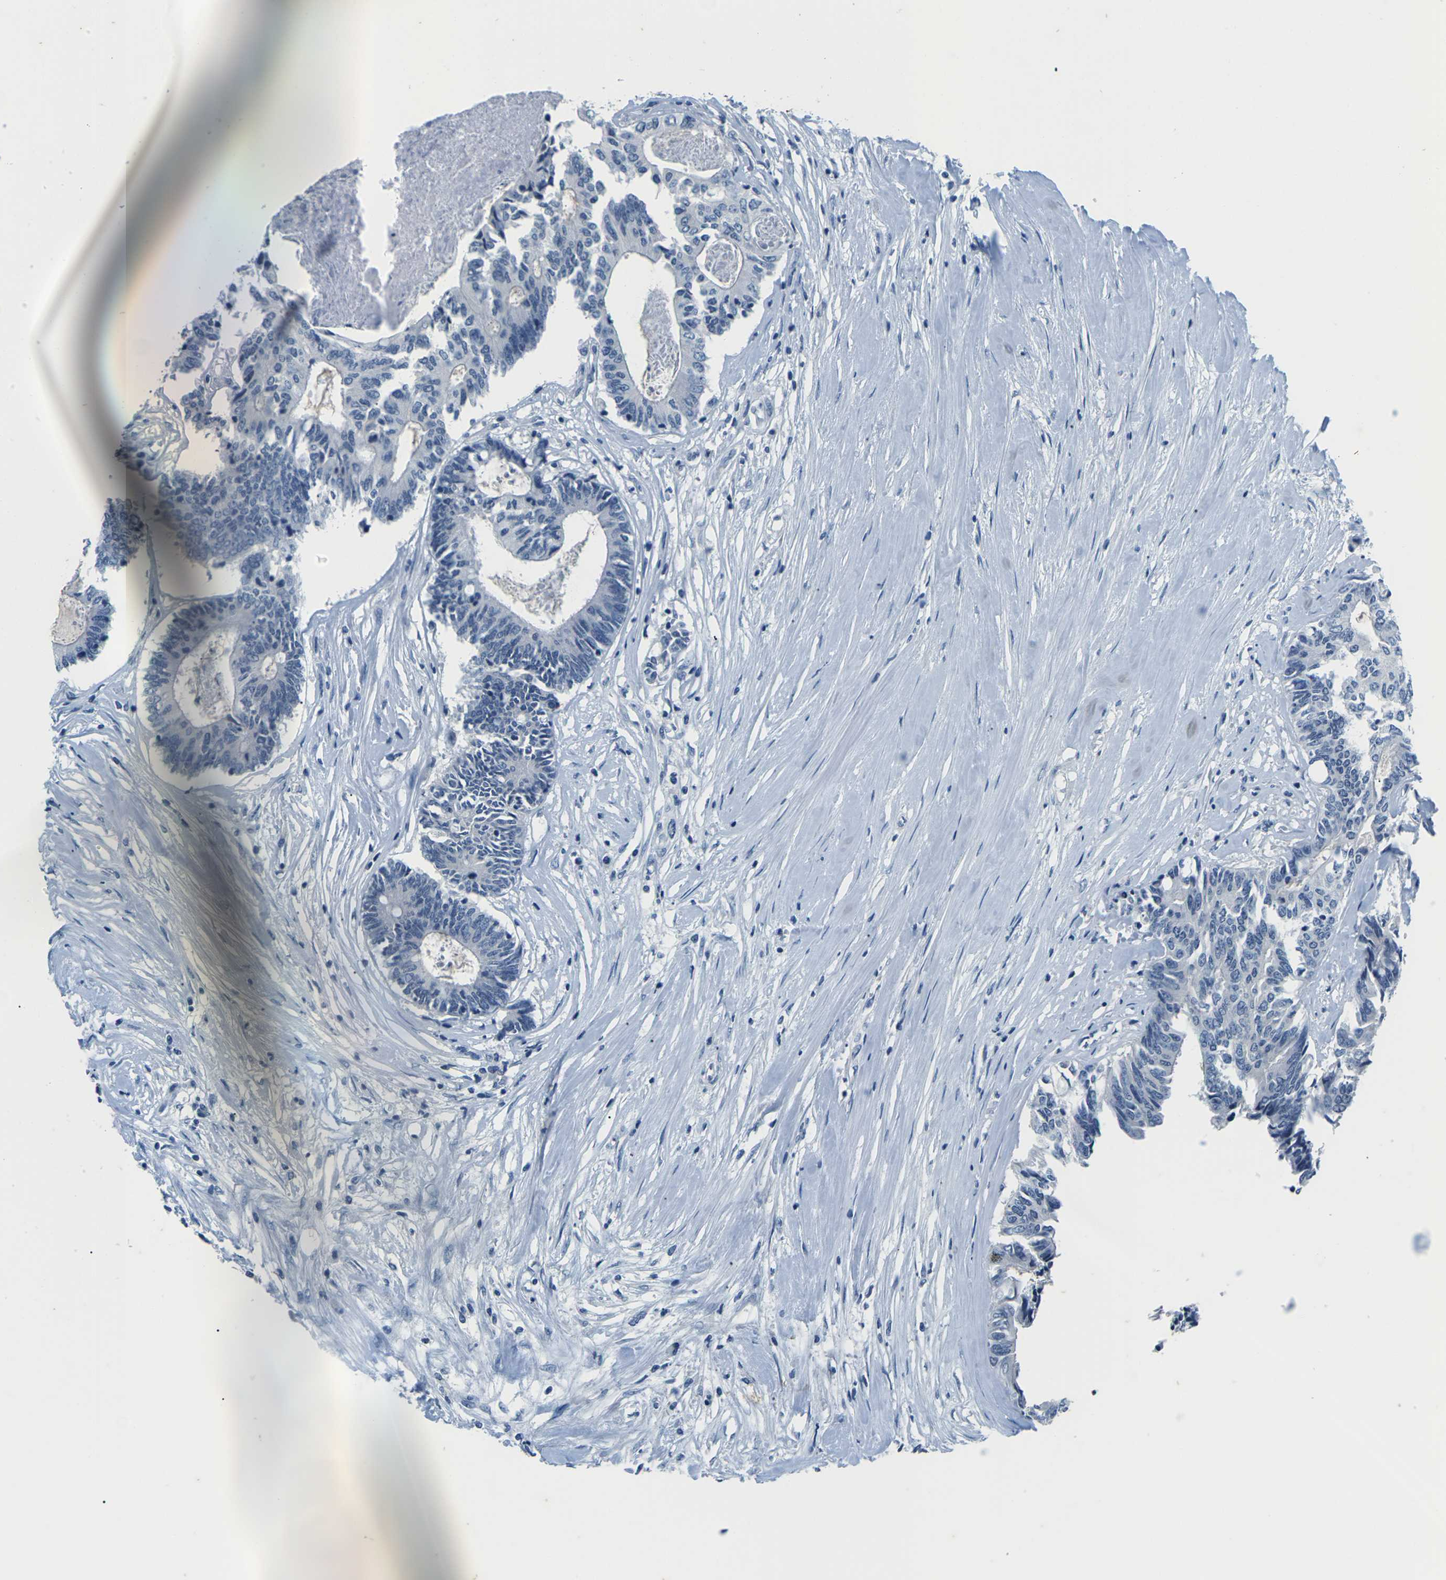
{"staining": {"intensity": "negative", "quantity": "none", "location": "none"}, "tissue": "colorectal cancer", "cell_type": "Tumor cells", "image_type": "cancer", "snomed": [{"axis": "morphology", "description": "Adenocarcinoma, NOS"}, {"axis": "topography", "description": "Rectum"}], "caption": "DAB immunohistochemical staining of adenocarcinoma (colorectal) shows no significant expression in tumor cells.", "gene": "UMOD", "patient": {"sex": "male", "age": 63}}